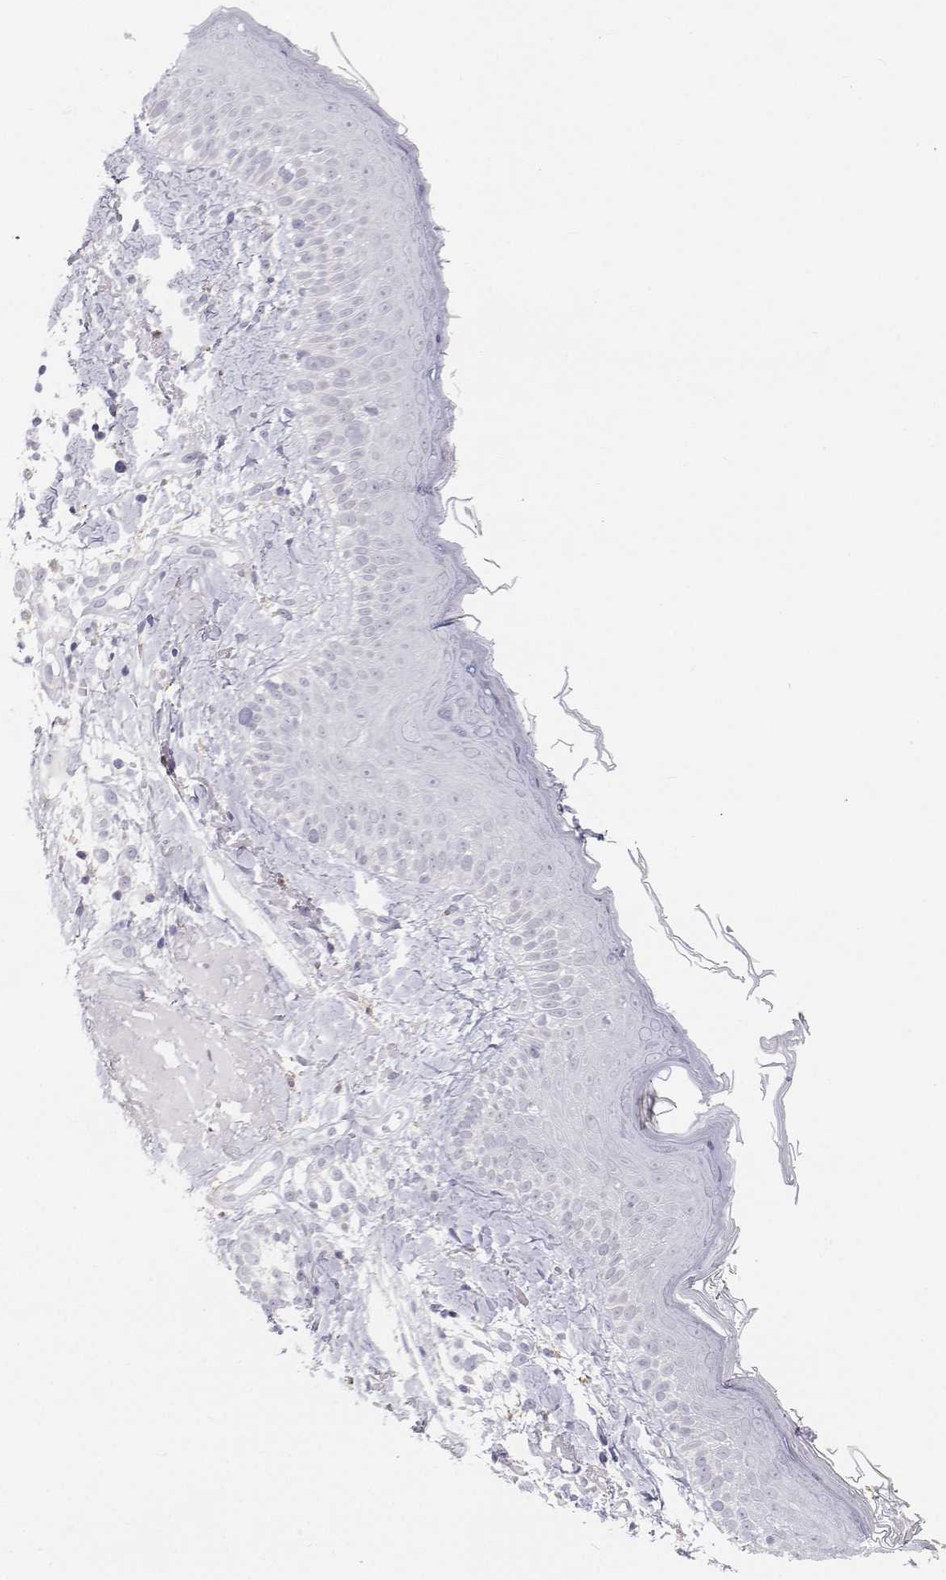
{"staining": {"intensity": "negative", "quantity": "none", "location": "none"}, "tissue": "skin", "cell_type": "Fibroblasts", "image_type": "normal", "snomed": [{"axis": "morphology", "description": "Normal tissue, NOS"}, {"axis": "topography", "description": "Skin"}], "caption": "Fibroblasts are negative for protein expression in benign human skin.", "gene": "TTN", "patient": {"sex": "male", "age": 73}}